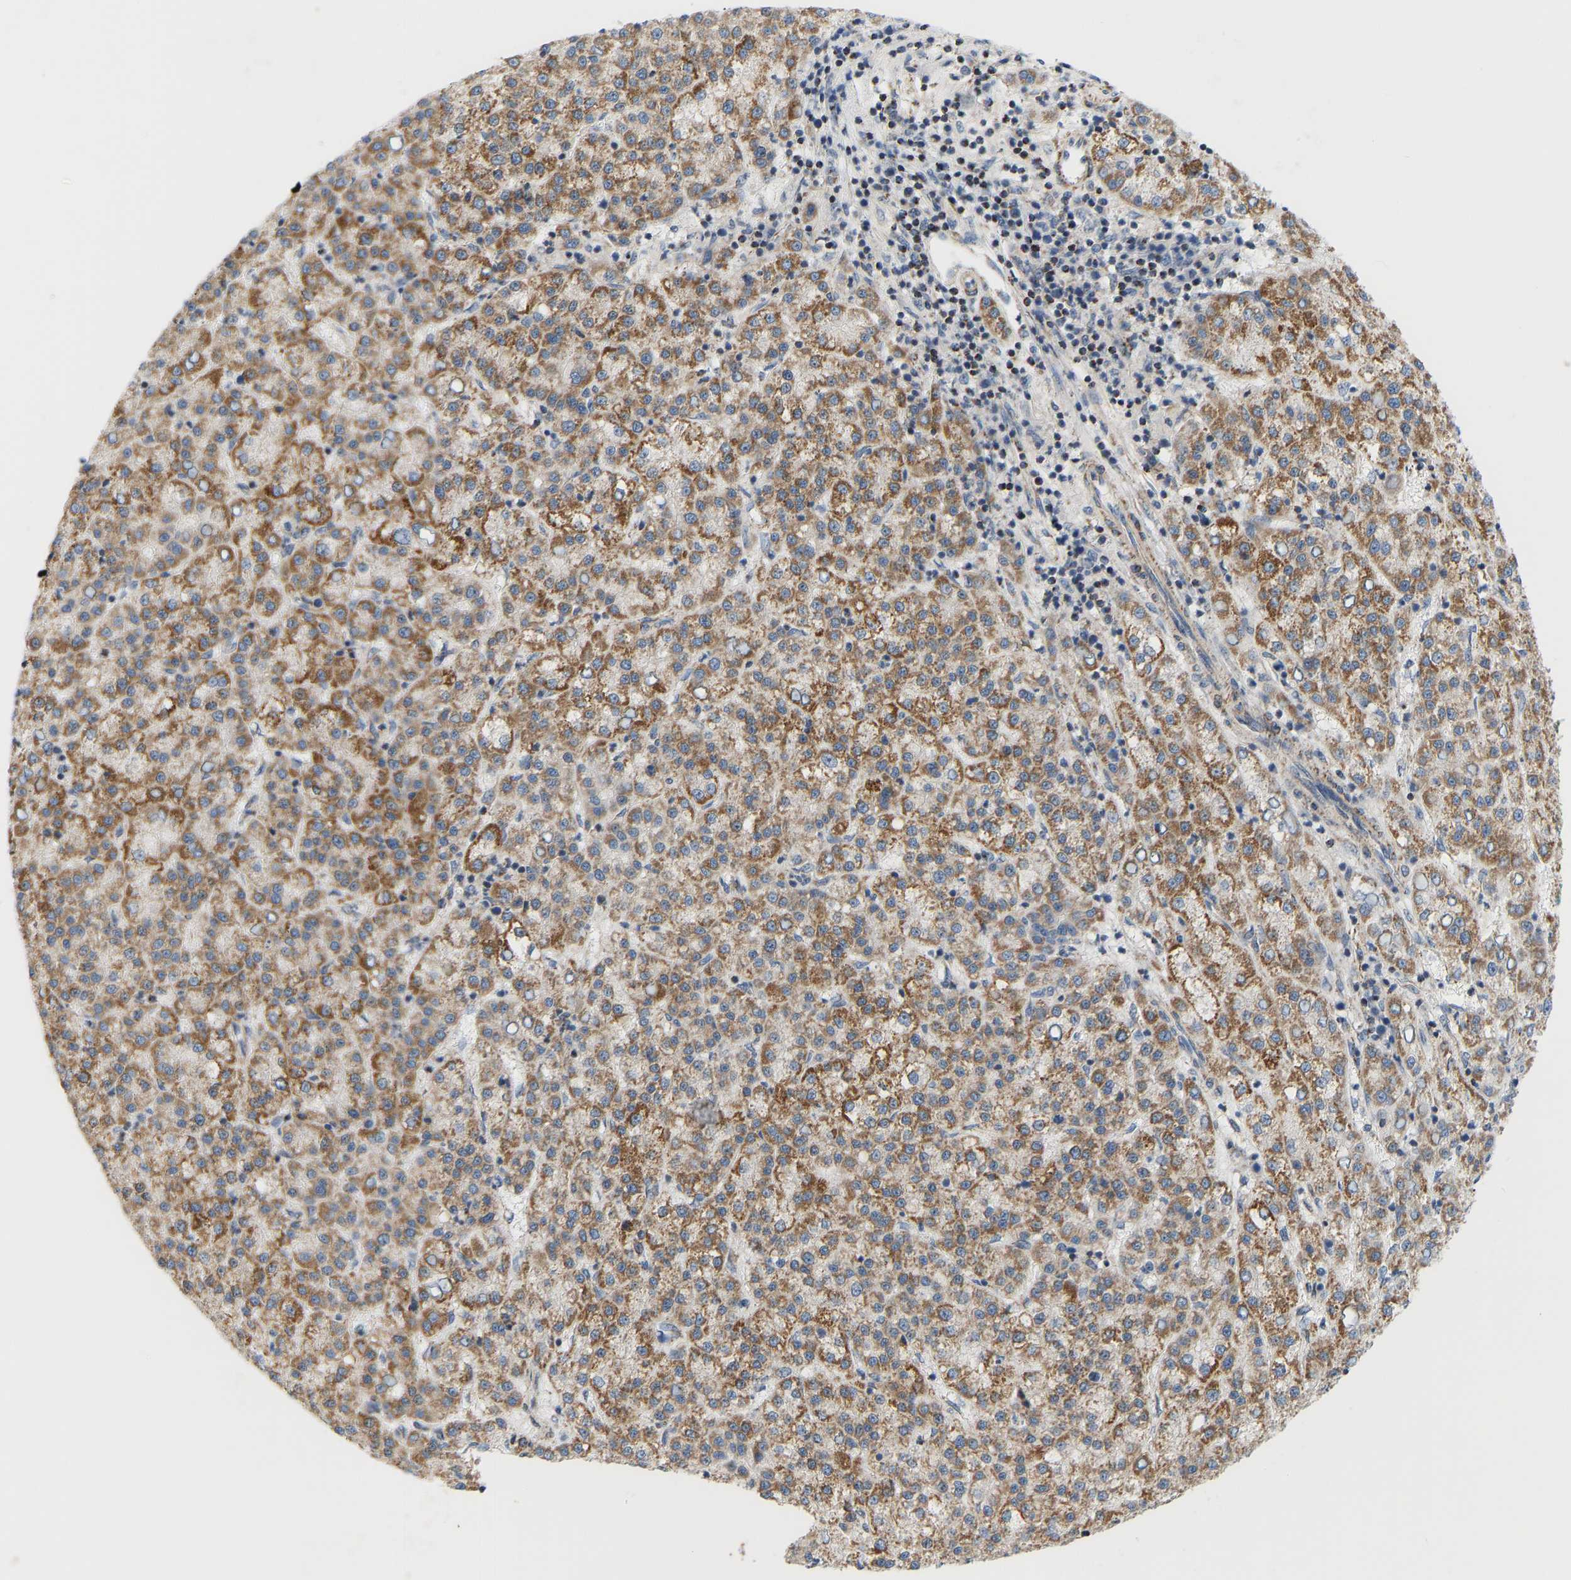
{"staining": {"intensity": "moderate", "quantity": ">75%", "location": "cytoplasmic/membranous"}, "tissue": "liver cancer", "cell_type": "Tumor cells", "image_type": "cancer", "snomed": [{"axis": "morphology", "description": "Carcinoma, Hepatocellular, NOS"}, {"axis": "topography", "description": "Liver"}], "caption": "Protein staining of liver cancer tissue reveals moderate cytoplasmic/membranous staining in about >75% of tumor cells. (Stains: DAB (3,3'-diaminobenzidine) in brown, nuclei in blue, Microscopy: brightfield microscopy at high magnification).", "gene": "GPSM2", "patient": {"sex": "female", "age": 58}}